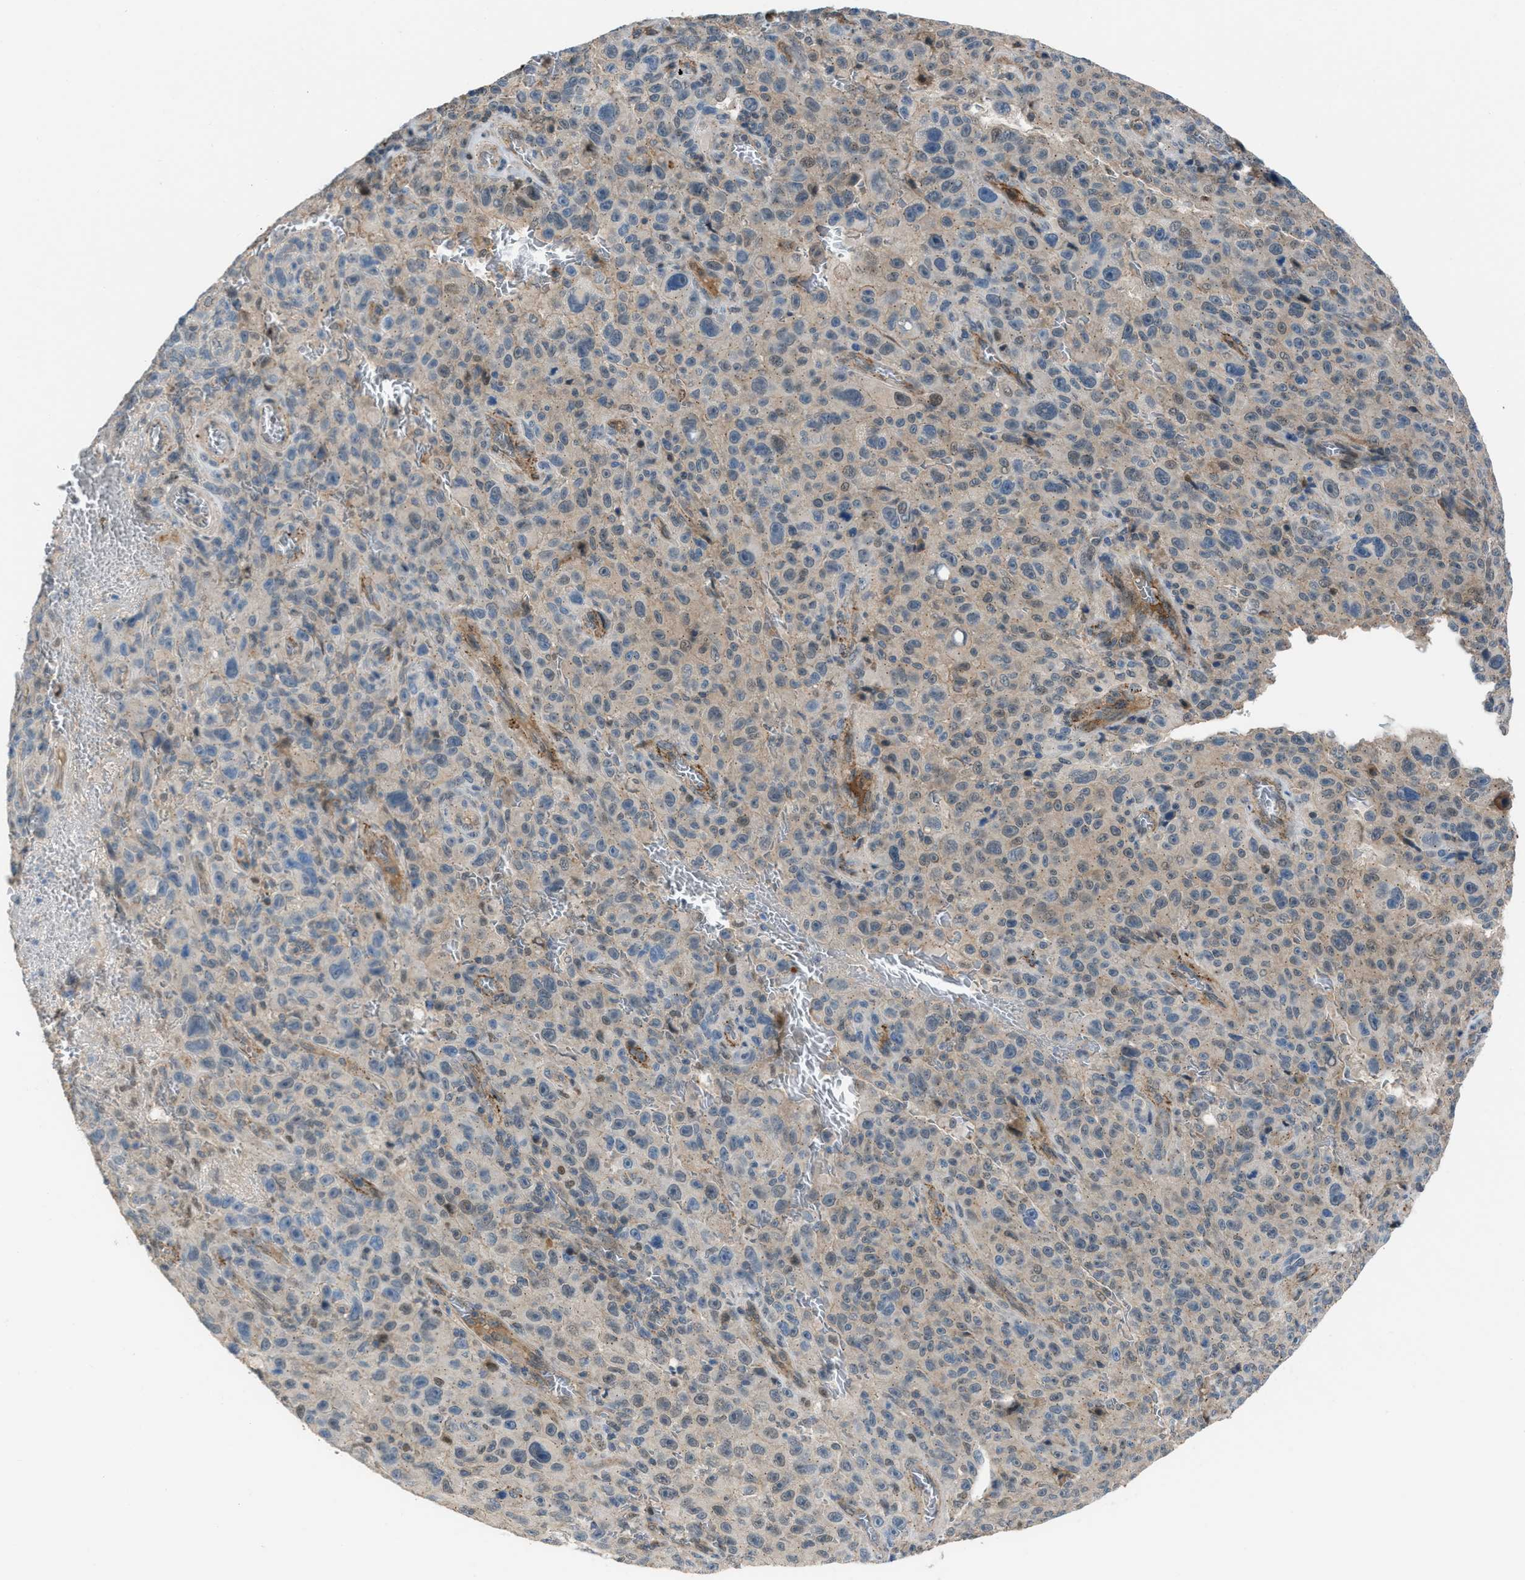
{"staining": {"intensity": "weak", "quantity": "<25%", "location": "nuclear"}, "tissue": "melanoma", "cell_type": "Tumor cells", "image_type": "cancer", "snomed": [{"axis": "morphology", "description": "Malignant melanoma, NOS"}, {"axis": "topography", "description": "Skin"}], "caption": "Immunohistochemistry of human malignant melanoma displays no staining in tumor cells. (DAB IHC with hematoxylin counter stain).", "gene": "CRTC1", "patient": {"sex": "female", "age": 82}}